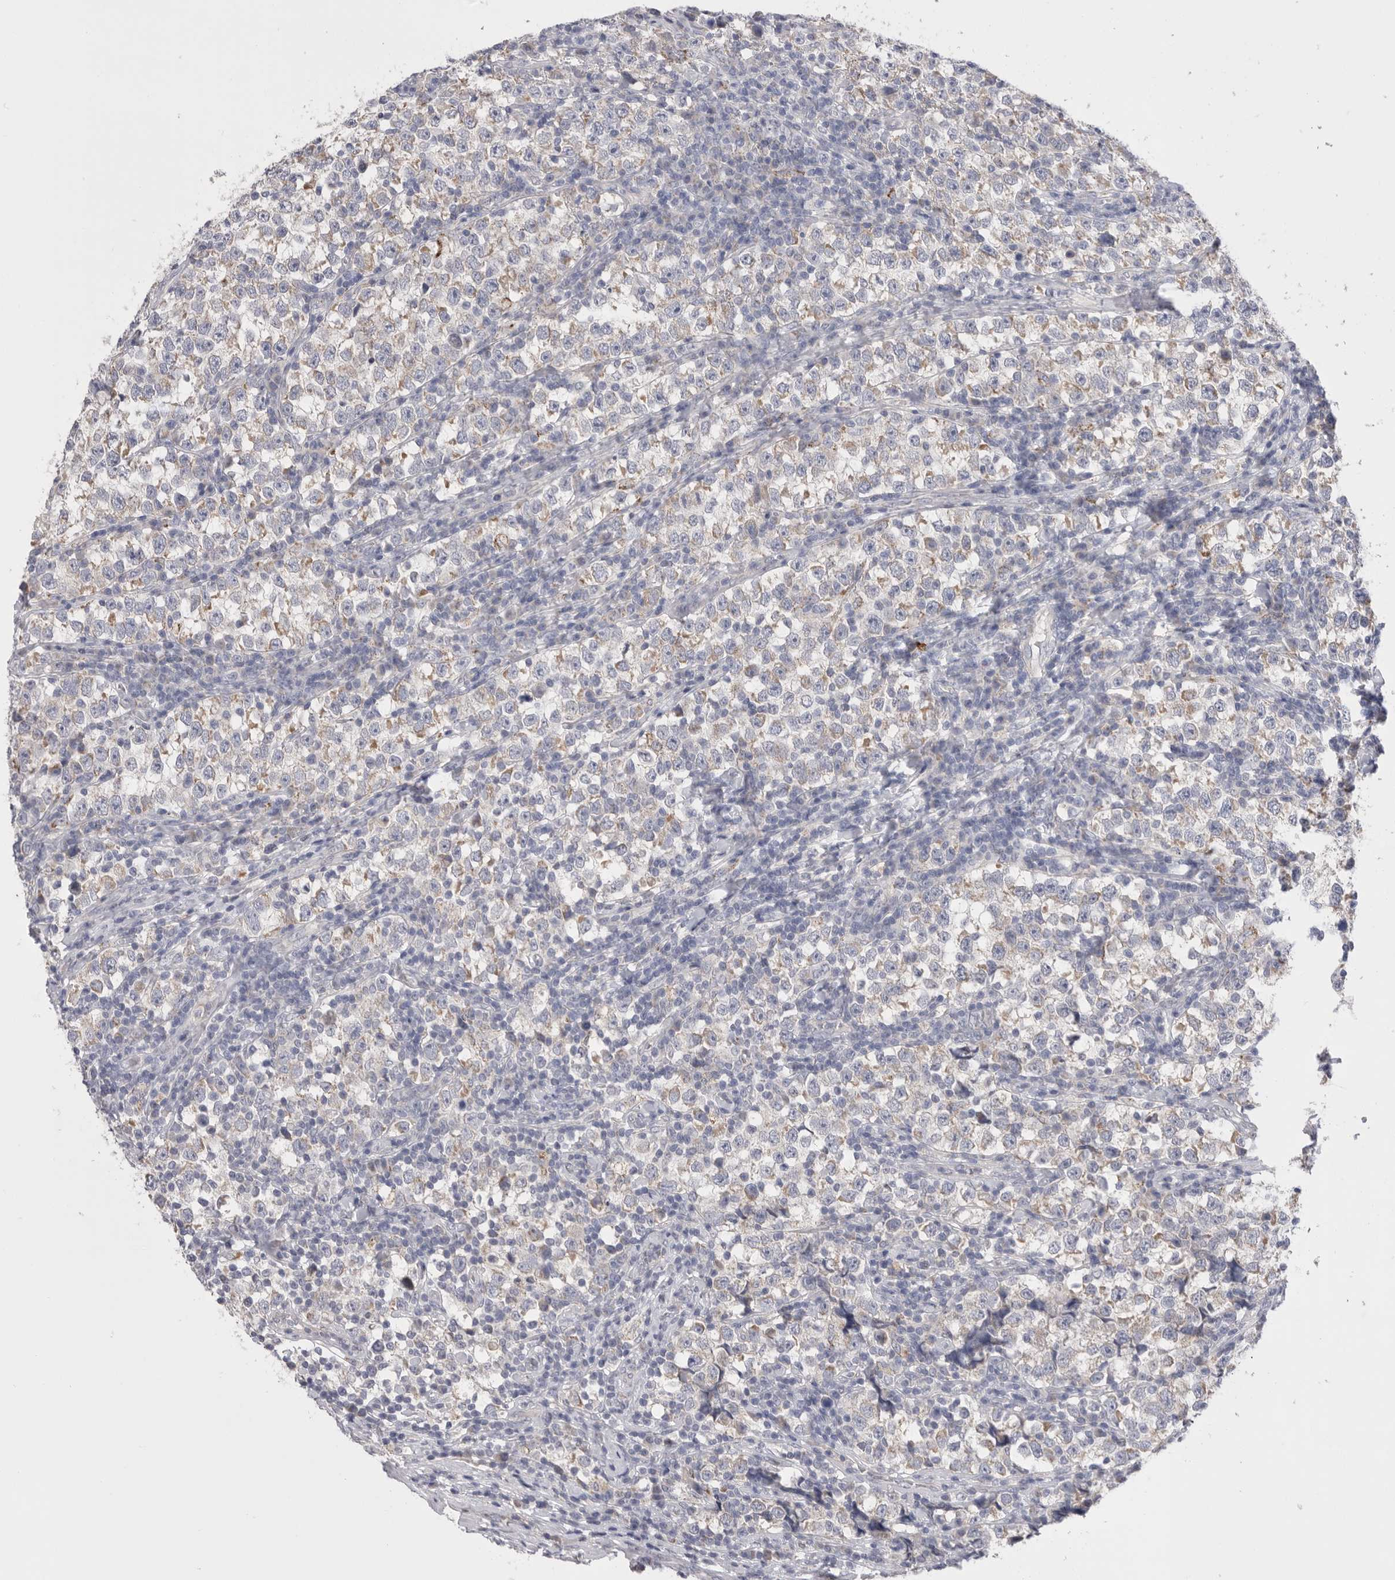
{"staining": {"intensity": "weak", "quantity": "<25%", "location": "cytoplasmic/membranous"}, "tissue": "testis cancer", "cell_type": "Tumor cells", "image_type": "cancer", "snomed": [{"axis": "morphology", "description": "Normal tissue, NOS"}, {"axis": "morphology", "description": "Seminoma, NOS"}, {"axis": "topography", "description": "Testis"}], "caption": "Tumor cells are negative for brown protein staining in testis cancer.", "gene": "CCDC126", "patient": {"sex": "male", "age": 43}}